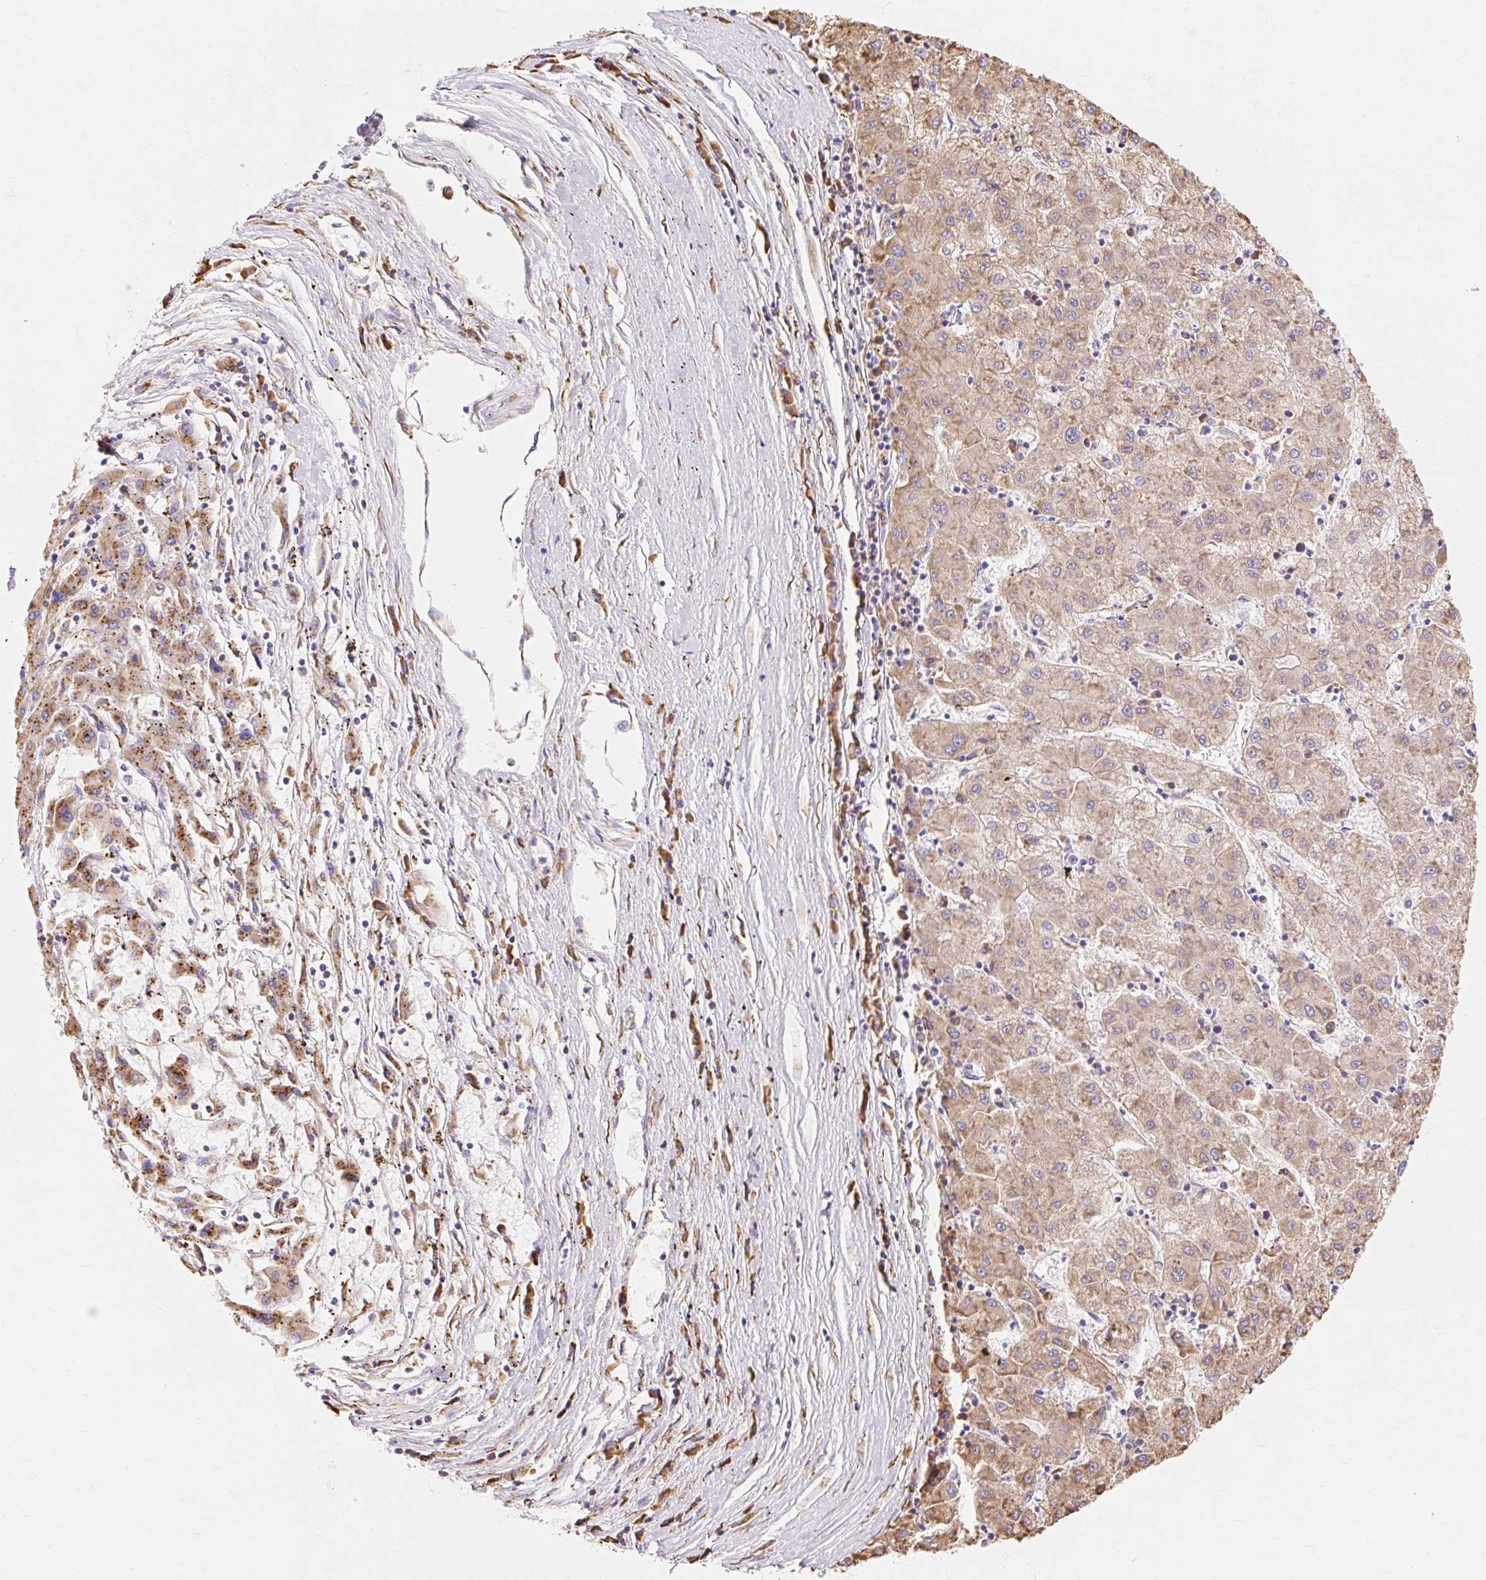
{"staining": {"intensity": "moderate", "quantity": ">75%", "location": "cytoplasmic/membranous"}, "tissue": "liver cancer", "cell_type": "Tumor cells", "image_type": "cancer", "snomed": [{"axis": "morphology", "description": "Carcinoma, Hepatocellular, NOS"}, {"axis": "topography", "description": "Liver"}], "caption": "Liver cancer (hepatocellular carcinoma) stained for a protein (brown) demonstrates moderate cytoplasmic/membranous positive expression in about >75% of tumor cells.", "gene": "RPS17", "patient": {"sex": "male", "age": 72}}